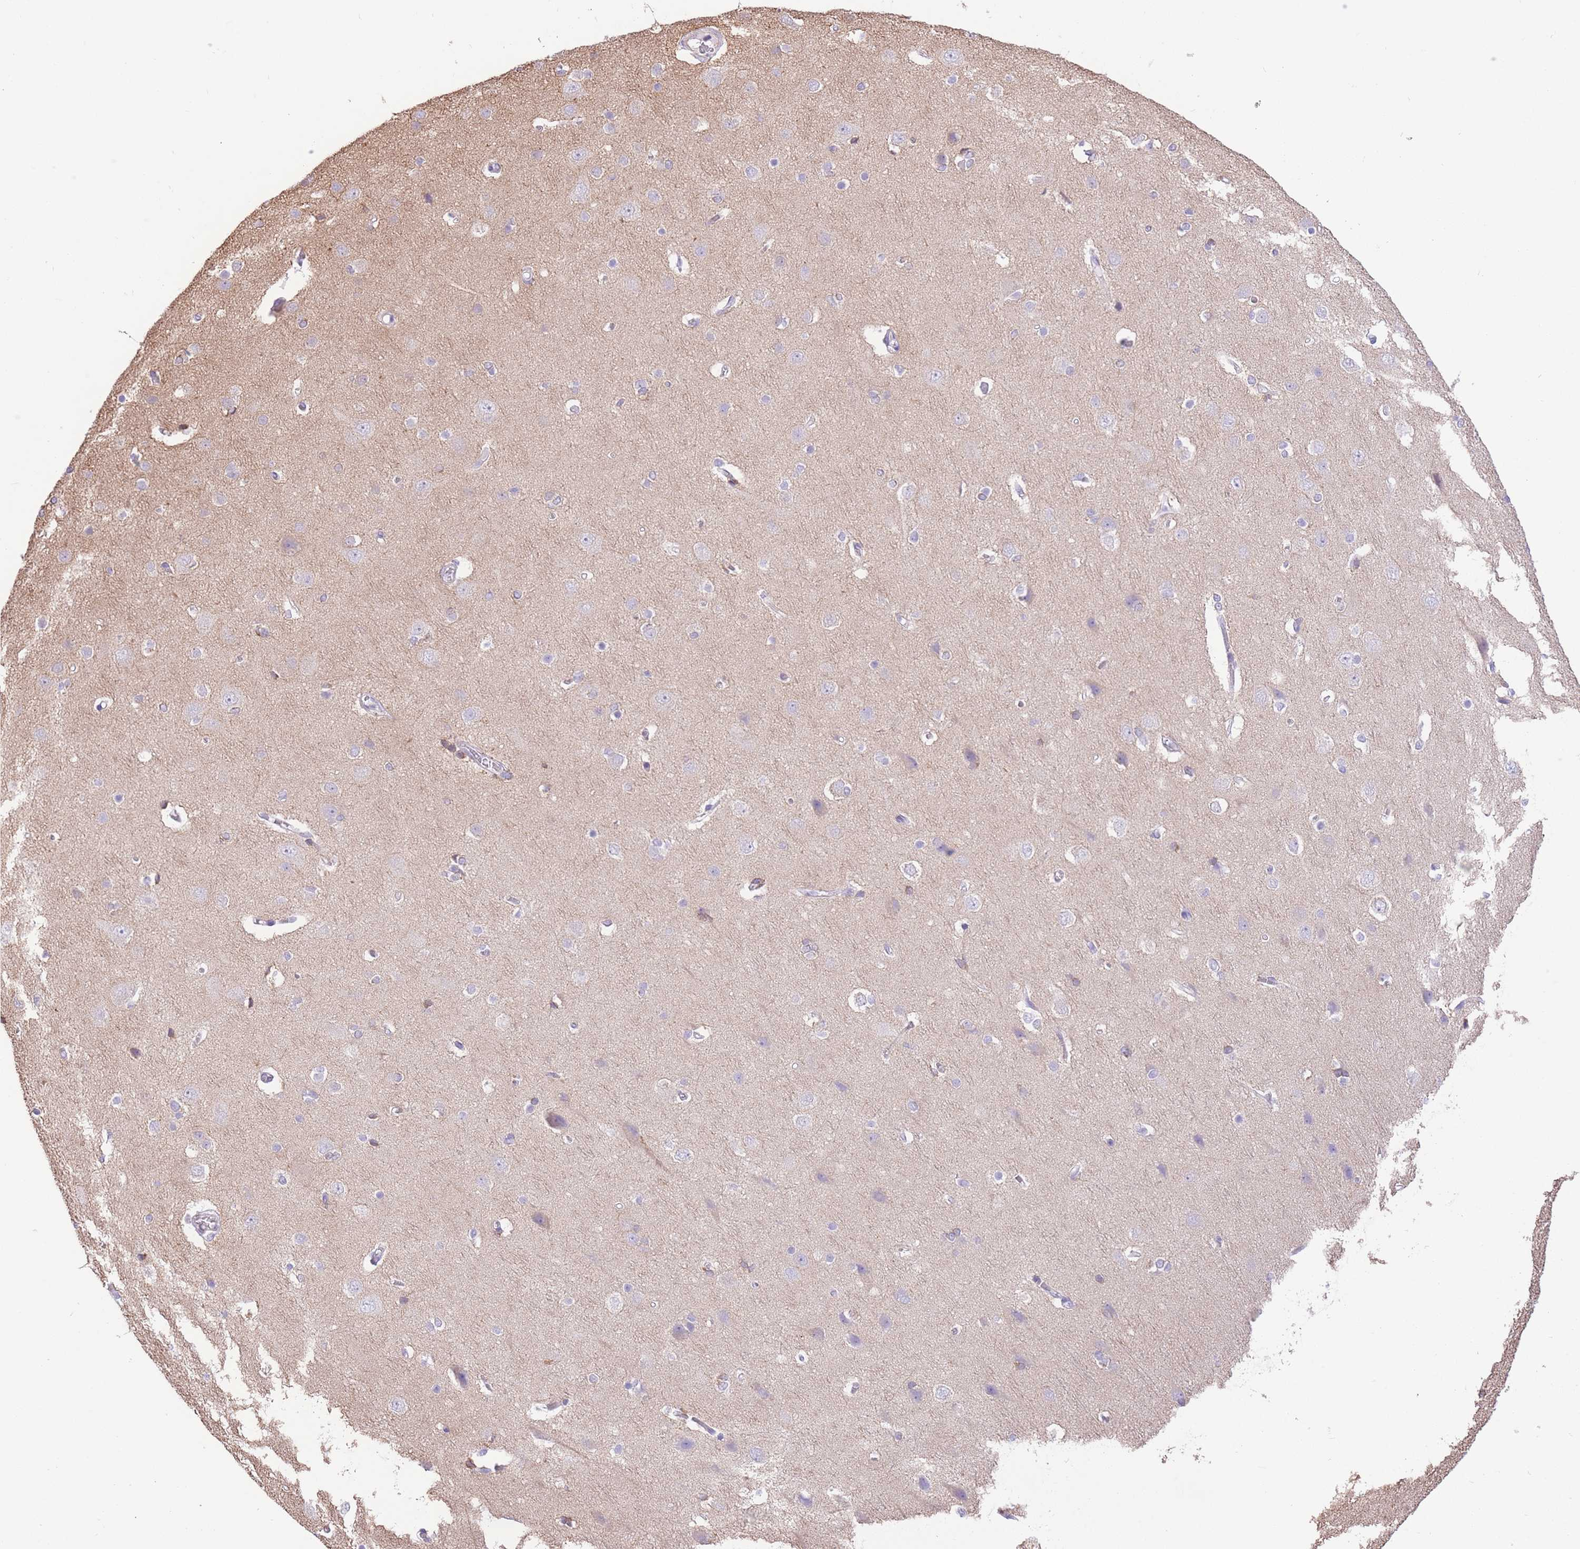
{"staining": {"intensity": "negative", "quantity": "none", "location": "none"}, "tissue": "cerebral cortex", "cell_type": "Endothelial cells", "image_type": "normal", "snomed": [{"axis": "morphology", "description": "Normal tissue, NOS"}, {"axis": "topography", "description": "Cerebral cortex"}], "caption": "Endothelial cells show no significant positivity in normal cerebral cortex. Nuclei are stained in blue.", "gene": "RHOU", "patient": {"sex": "male", "age": 37}}